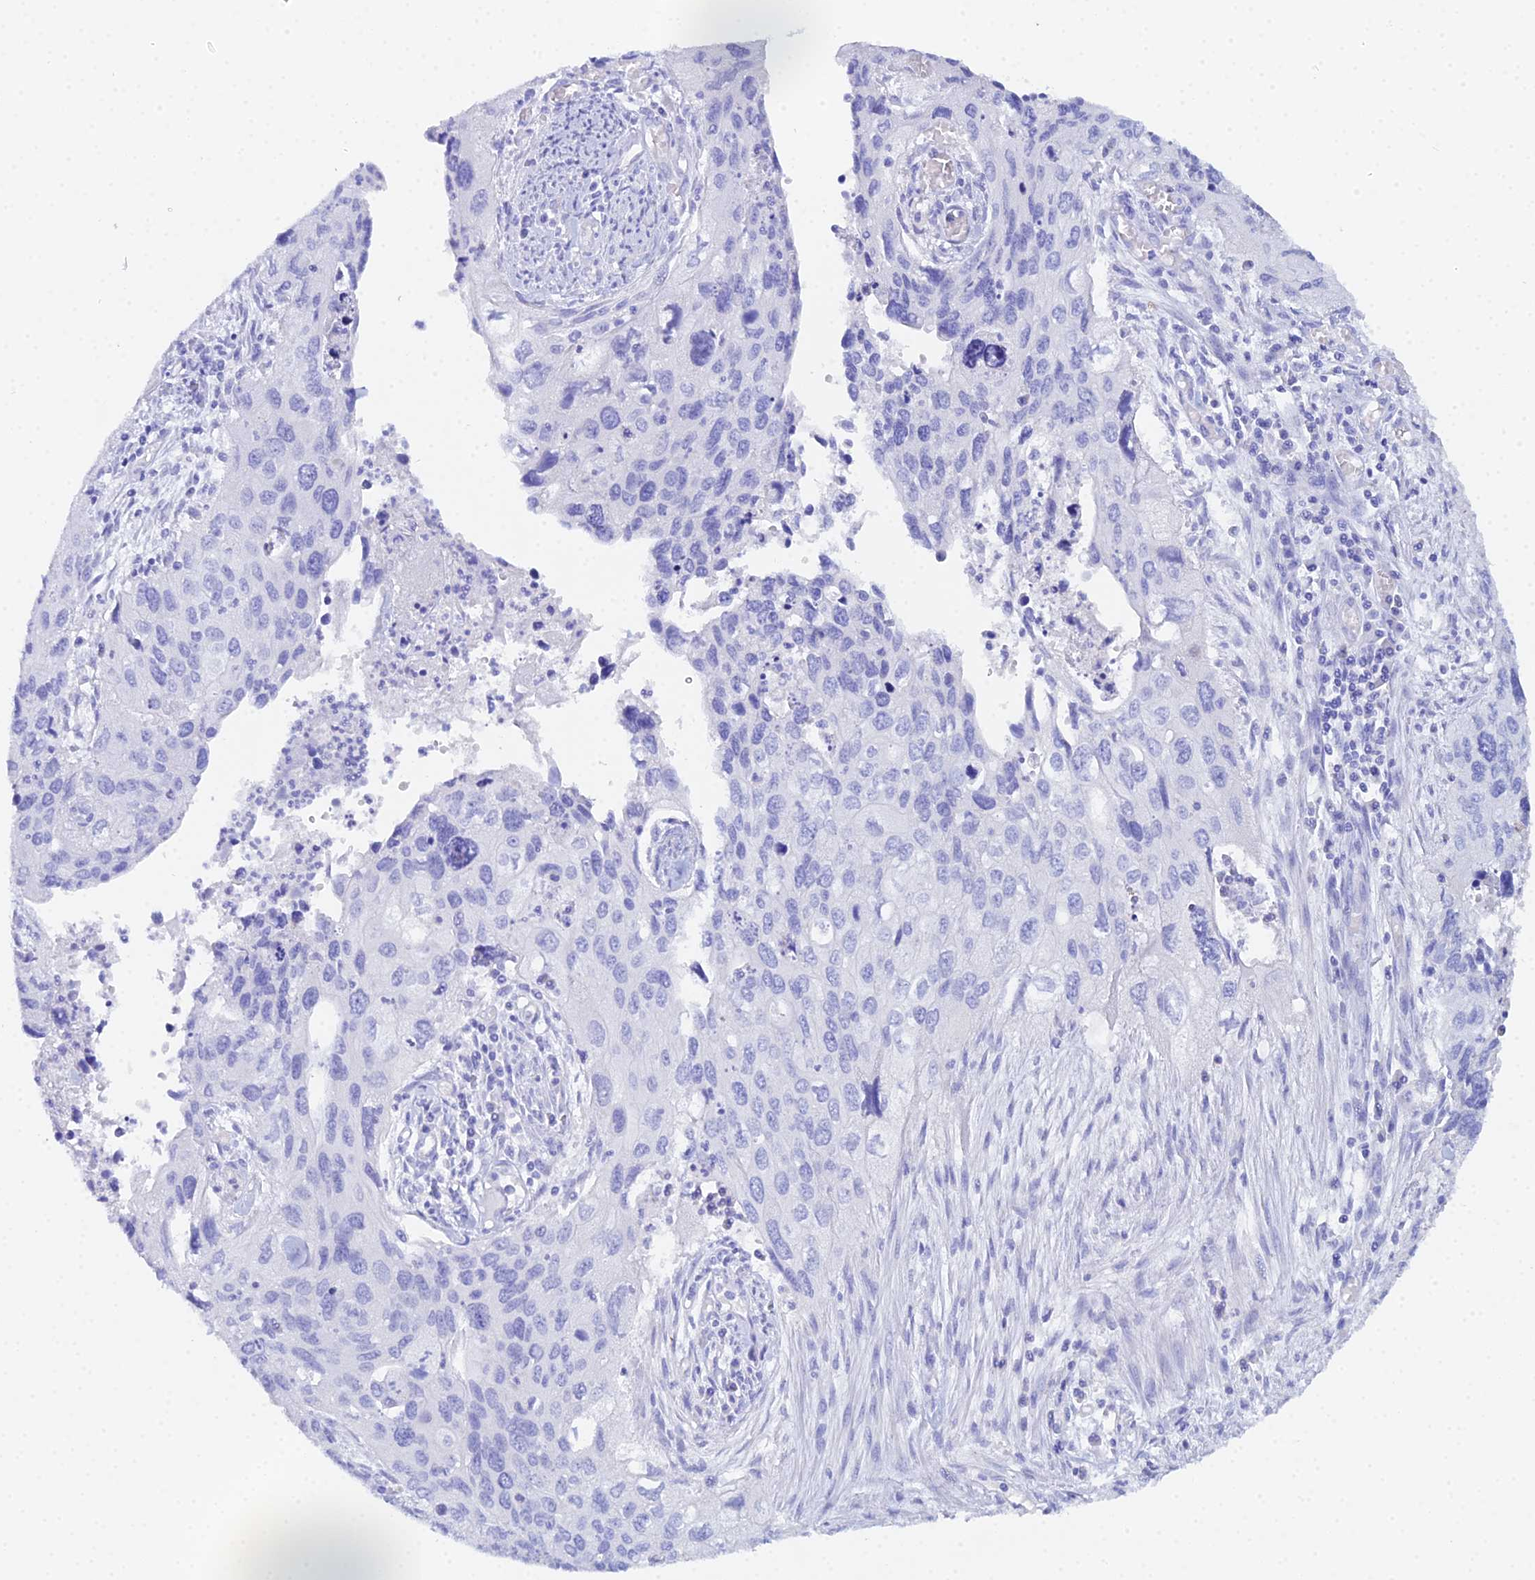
{"staining": {"intensity": "negative", "quantity": "none", "location": "none"}, "tissue": "cervical cancer", "cell_type": "Tumor cells", "image_type": "cancer", "snomed": [{"axis": "morphology", "description": "Squamous cell carcinoma, NOS"}, {"axis": "topography", "description": "Cervix"}], "caption": "Protein analysis of cervical squamous cell carcinoma shows no significant positivity in tumor cells.", "gene": "CELA3A", "patient": {"sex": "female", "age": 55}}